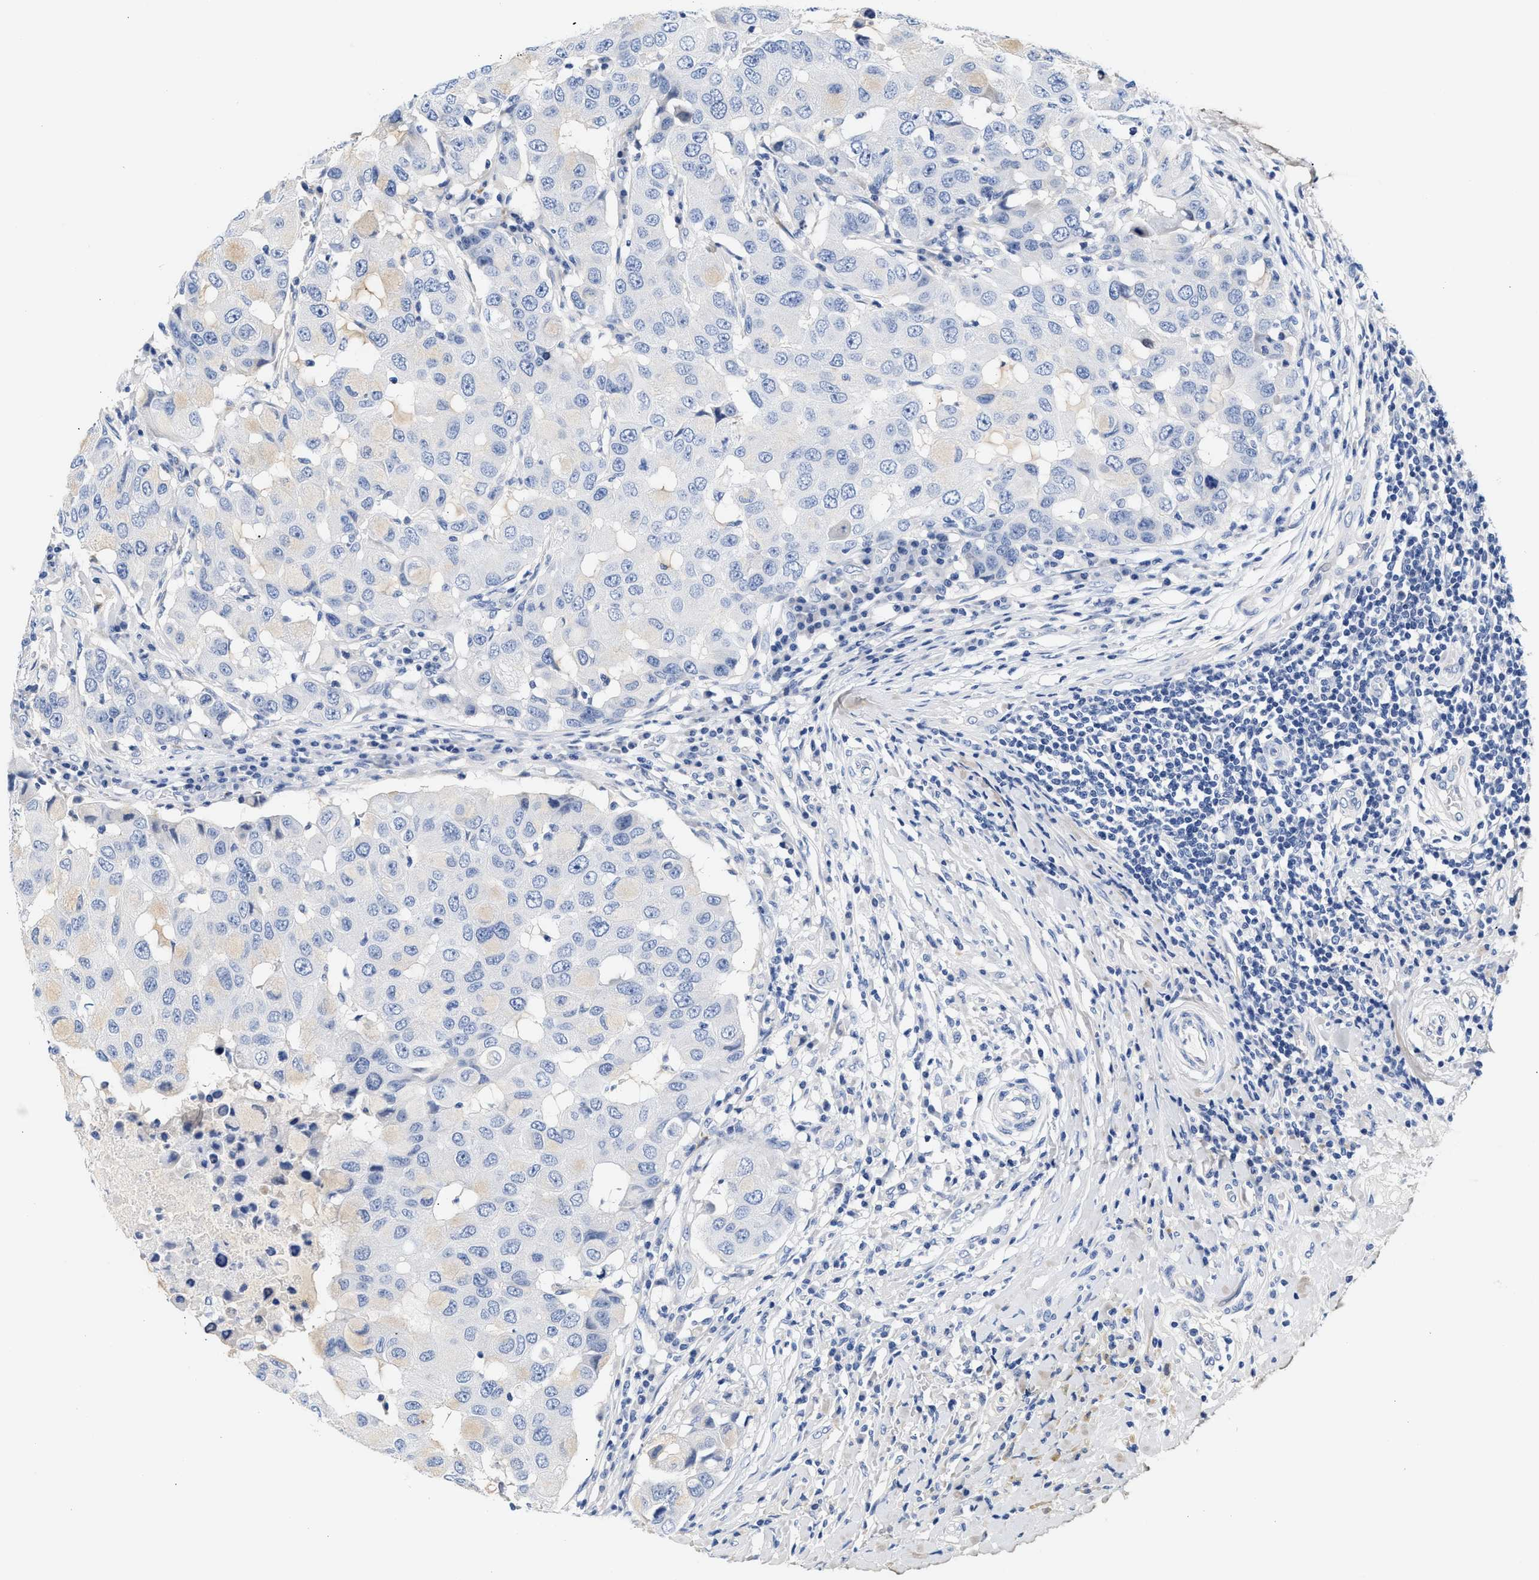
{"staining": {"intensity": "negative", "quantity": "none", "location": "none"}, "tissue": "breast cancer", "cell_type": "Tumor cells", "image_type": "cancer", "snomed": [{"axis": "morphology", "description": "Duct carcinoma"}, {"axis": "topography", "description": "Breast"}], "caption": "Image shows no significant protein staining in tumor cells of breast cancer. (Stains: DAB (3,3'-diaminobenzidine) immunohistochemistry (IHC) with hematoxylin counter stain, Microscopy: brightfield microscopy at high magnification).", "gene": "ACTL7B", "patient": {"sex": "female", "age": 27}}